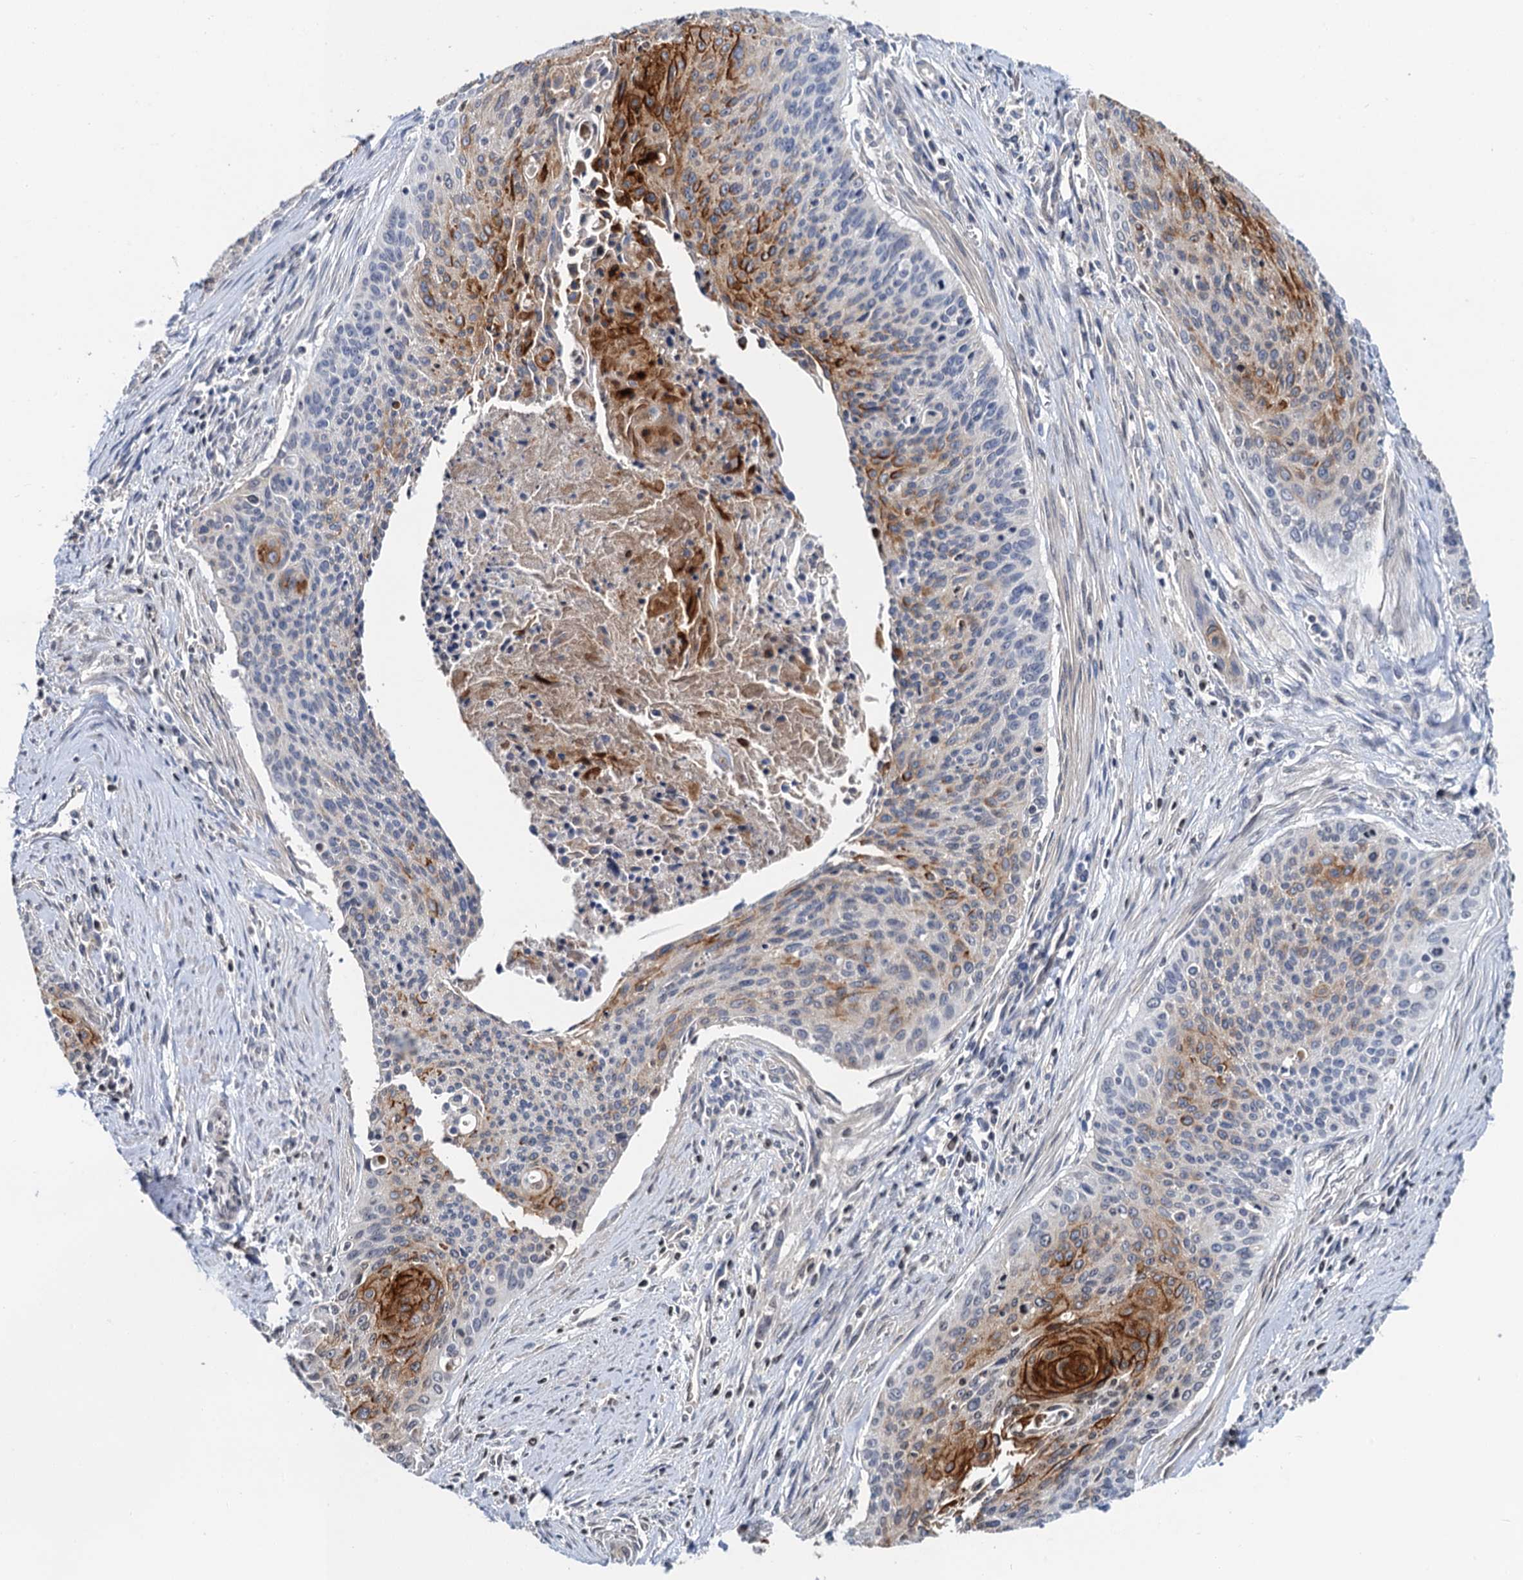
{"staining": {"intensity": "strong", "quantity": "<25%", "location": "cytoplasmic/membranous"}, "tissue": "cervical cancer", "cell_type": "Tumor cells", "image_type": "cancer", "snomed": [{"axis": "morphology", "description": "Squamous cell carcinoma, NOS"}, {"axis": "topography", "description": "Cervix"}], "caption": "IHC histopathology image of human cervical squamous cell carcinoma stained for a protein (brown), which reveals medium levels of strong cytoplasmic/membranous expression in about <25% of tumor cells.", "gene": "LYPD3", "patient": {"sex": "female", "age": 55}}